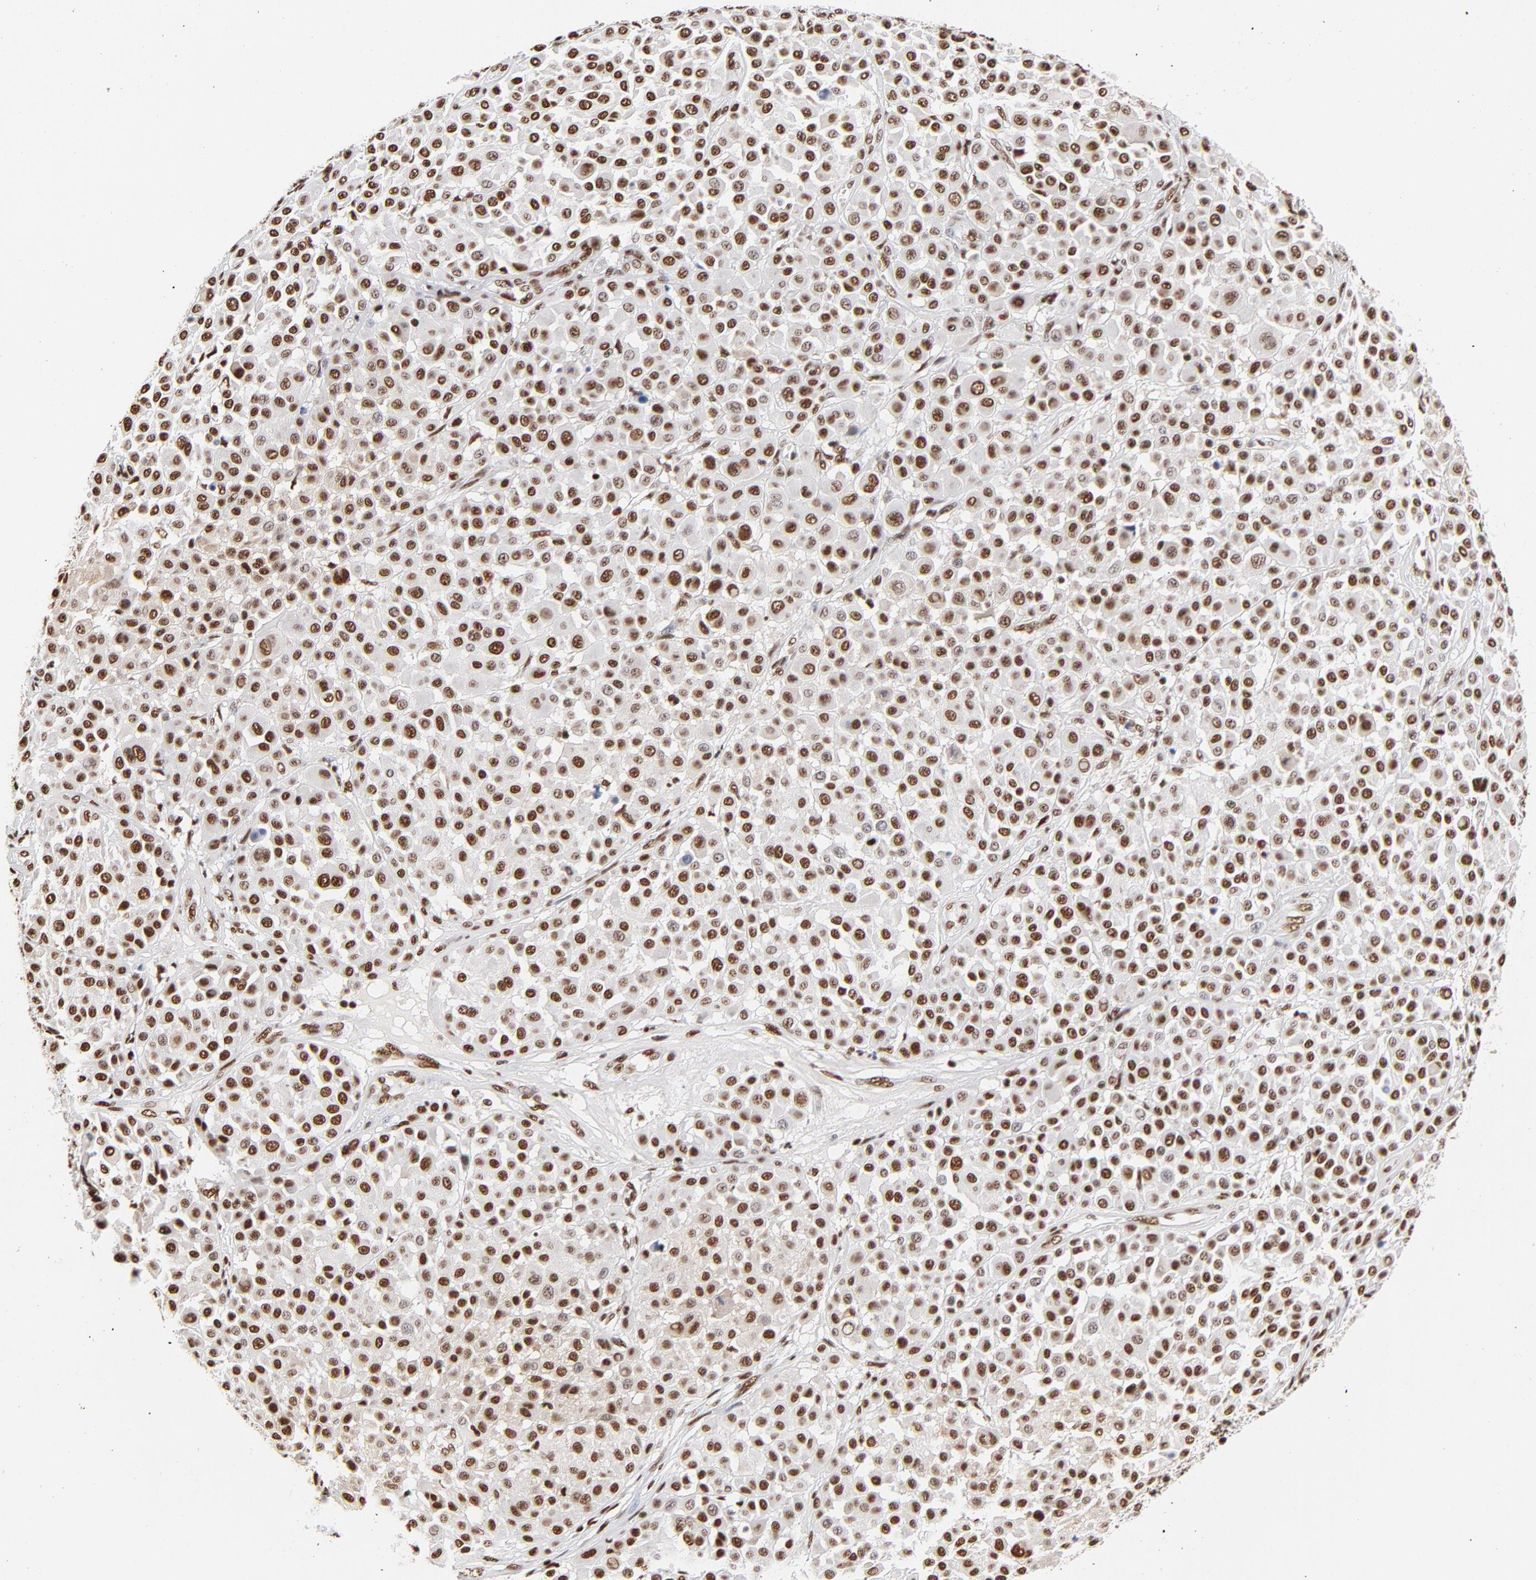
{"staining": {"intensity": "strong", "quantity": ">75%", "location": "cytoplasmic/membranous,nuclear"}, "tissue": "melanoma", "cell_type": "Tumor cells", "image_type": "cancer", "snomed": [{"axis": "morphology", "description": "Malignant melanoma, Metastatic site"}, {"axis": "topography", "description": "Soft tissue"}], "caption": "Melanoma stained with a protein marker demonstrates strong staining in tumor cells.", "gene": "CREB1", "patient": {"sex": "male", "age": 41}}